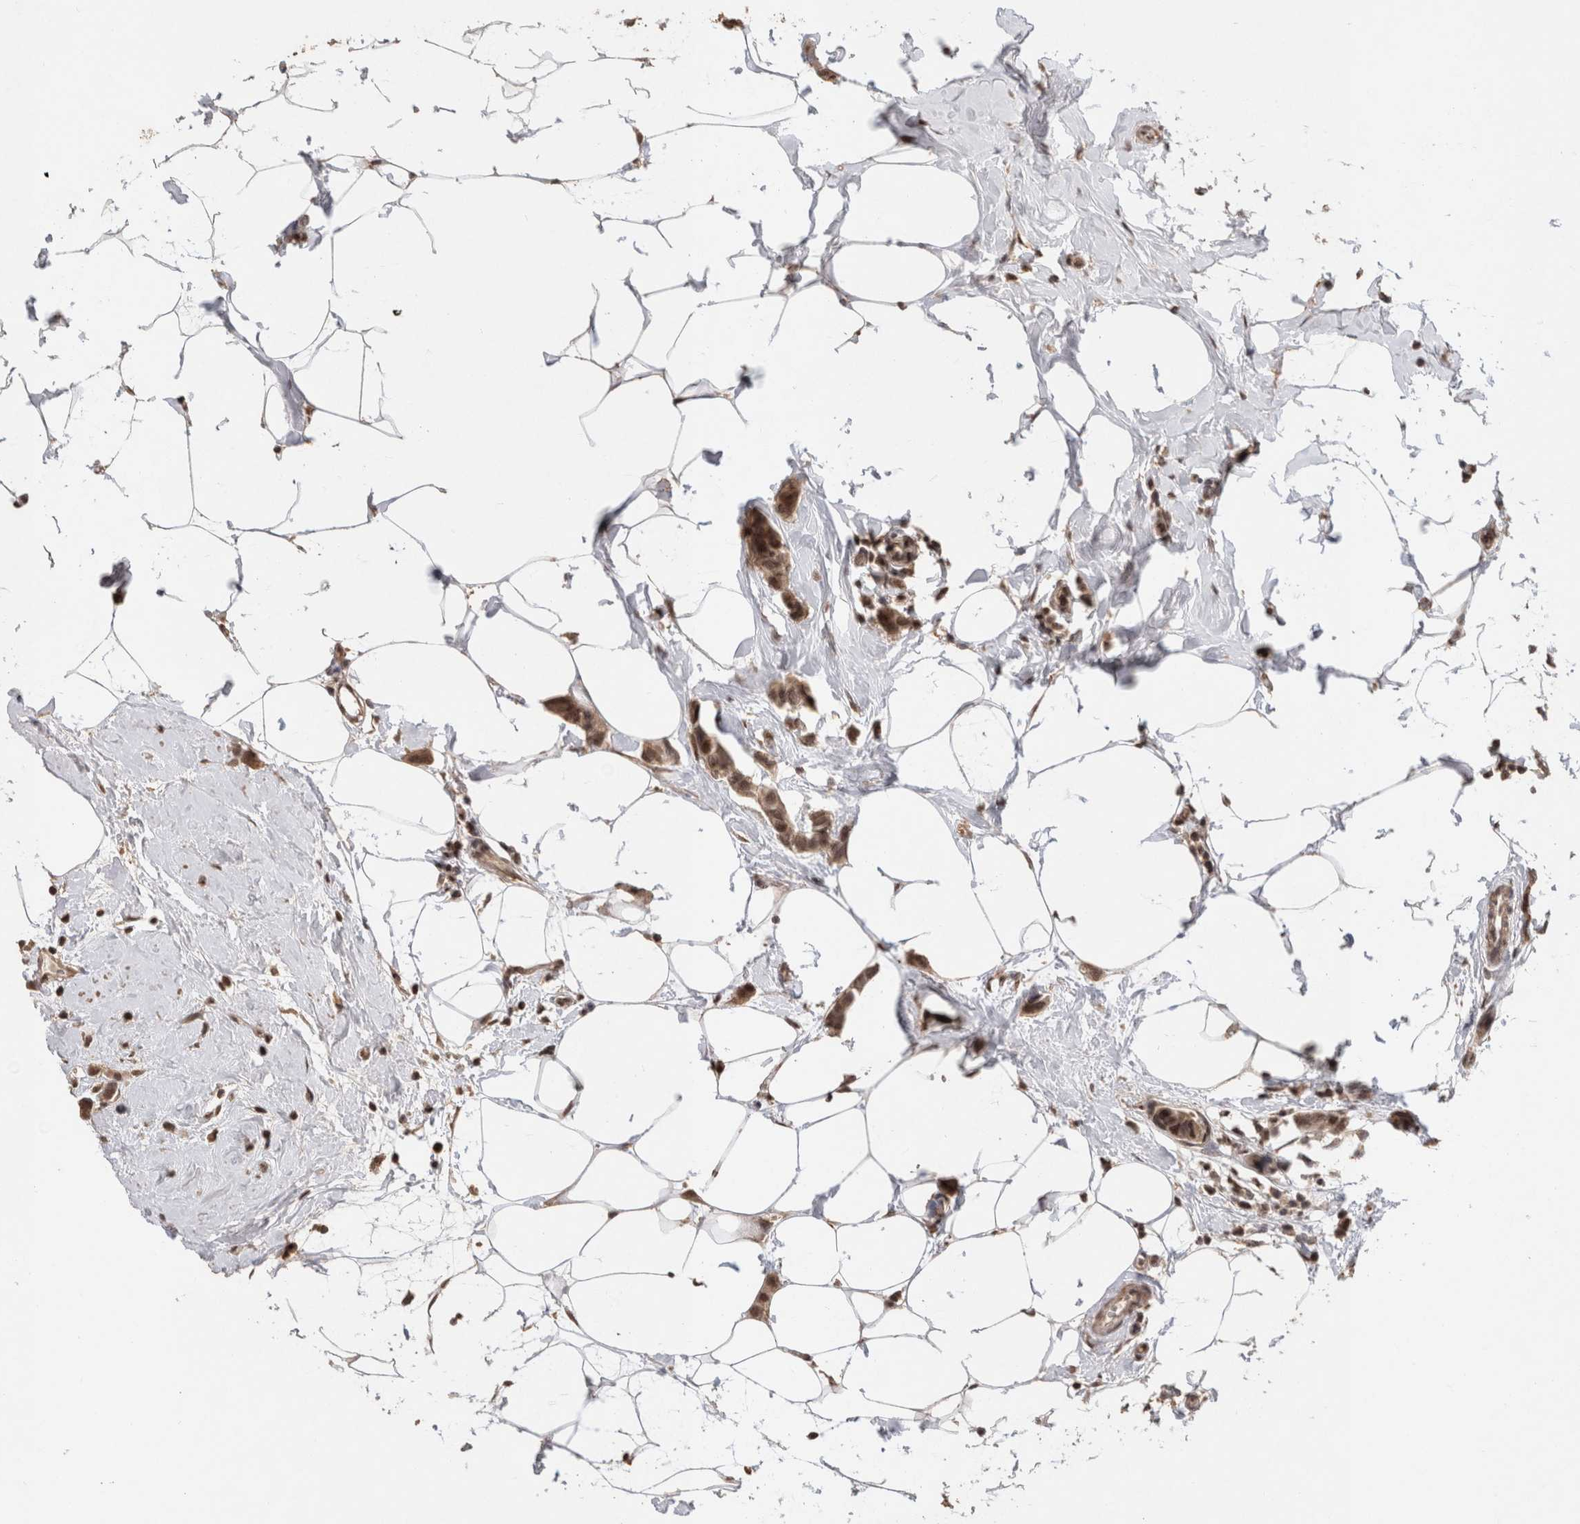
{"staining": {"intensity": "moderate", "quantity": ">75%", "location": "cytoplasmic/membranous,nuclear"}, "tissue": "breast cancer", "cell_type": "Tumor cells", "image_type": "cancer", "snomed": [{"axis": "morphology", "description": "Normal tissue, NOS"}, {"axis": "morphology", "description": "Duct carcinoma"}, {"axis": "topography", "description": "Breast"}], "caption": "Immunohistochemistry photomicrograph of neoplastic tissue: breast cancer (invasive ductal carcinoma) stained using immunohistochemistry (IHC) shows medium levels of moderate protein expression localized specifically in the cytoplasmic/membranous and nuclear of tumor cells, appearing as a cytoplasmic/membranous and nuclear brown color.", "gene": "KEAP1", "patient": {"sex": "female", "age": 50}}